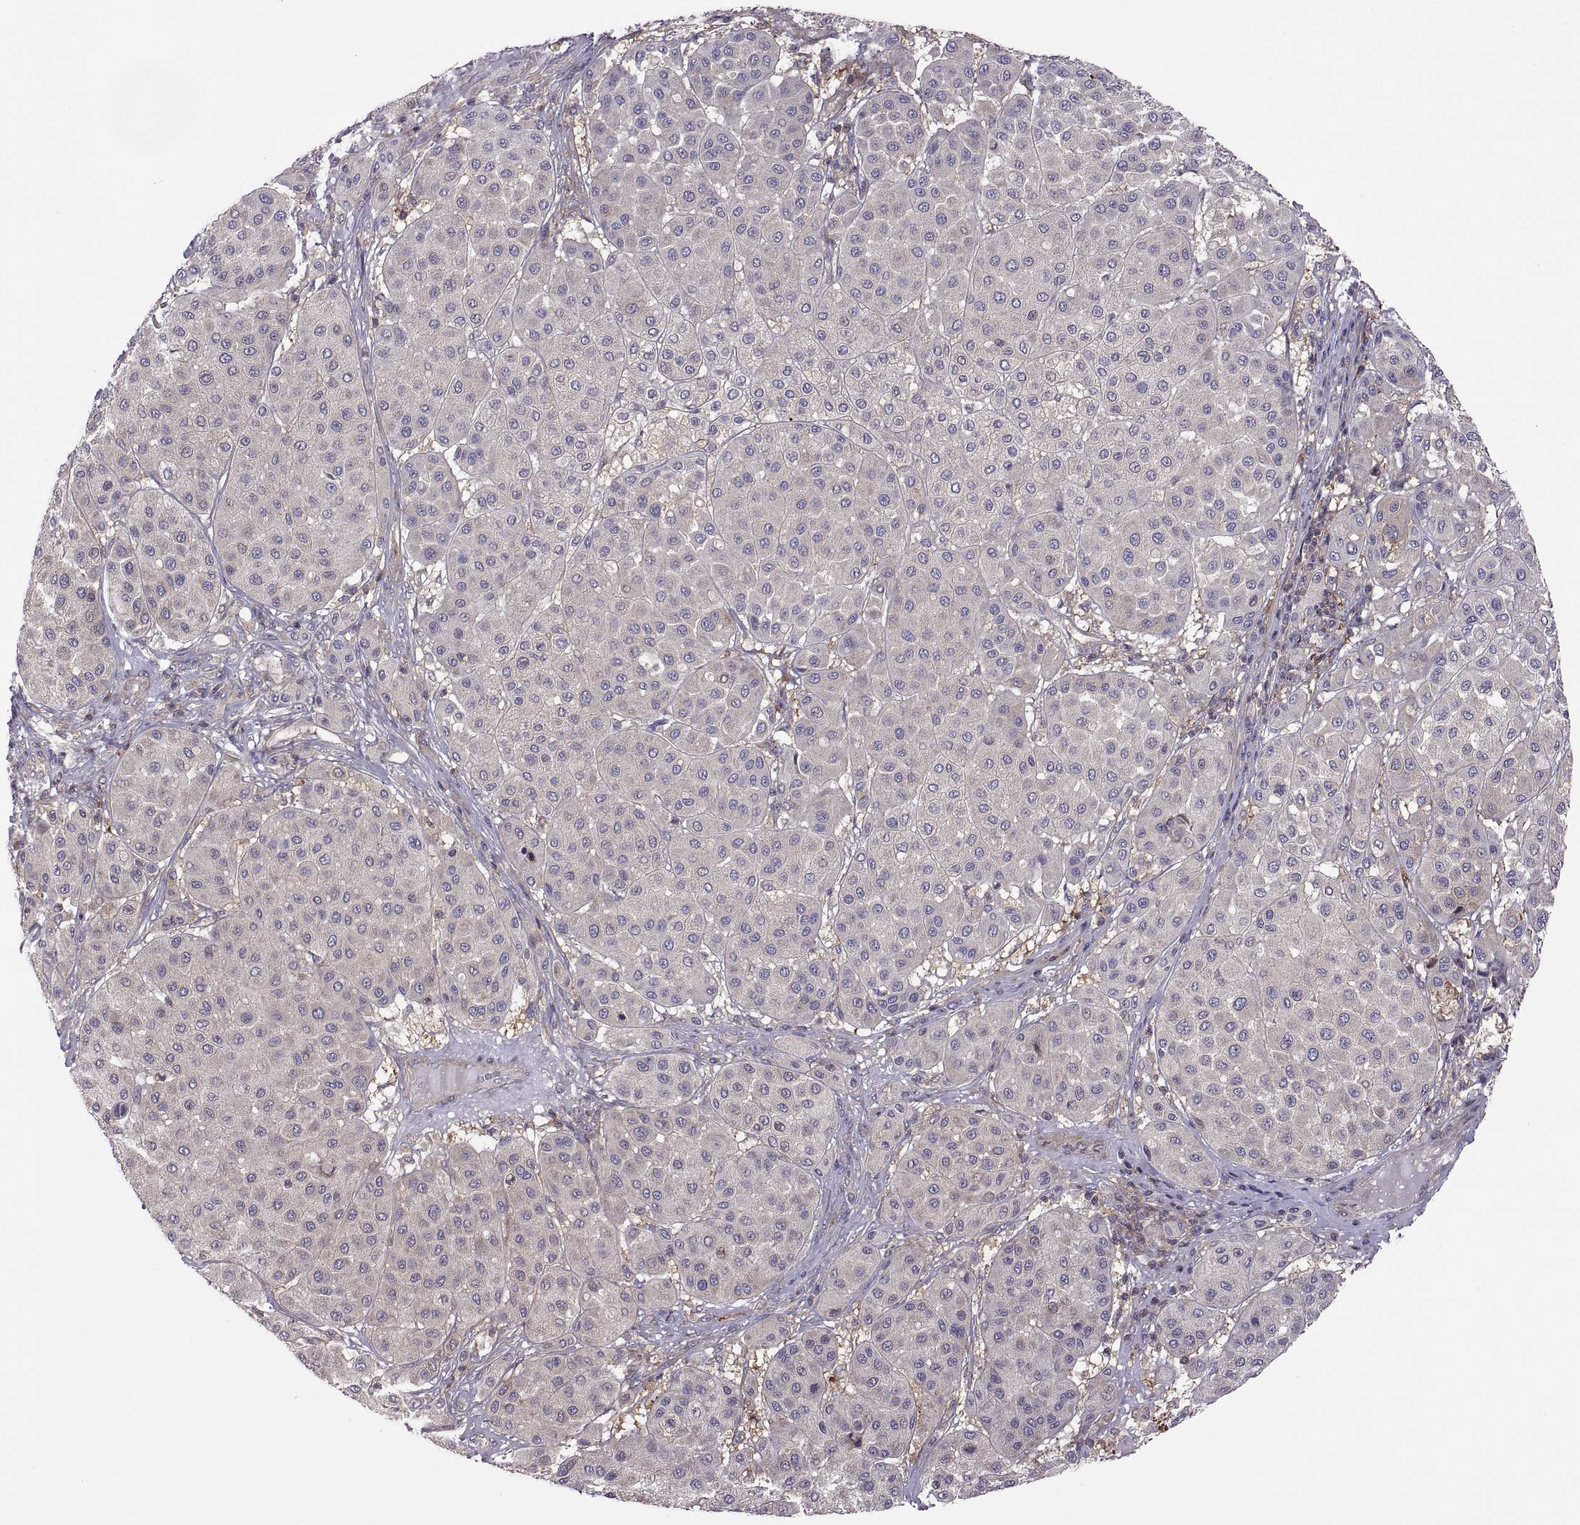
{"staining": {"intensity": "negative", "quantity": "none", "location": "none"}, "tissue": "melanoma", "cell_type": "Tumor cells", "image_type": "cancer", "snomed": [{"axis": "morphology", "description": "Malignant melanoma, Metastatic site"}, {"axis": "topography", "description": "Smooth muscle"}], "caption": "IHC image of neoplastic tissue: melanoma stained with DAB (3,3'-diaminobenzidine) reveals no significant protein expression in tumor cells.", "gene": "SPATA32", "patient": {"sex": "male", "age": 41}}